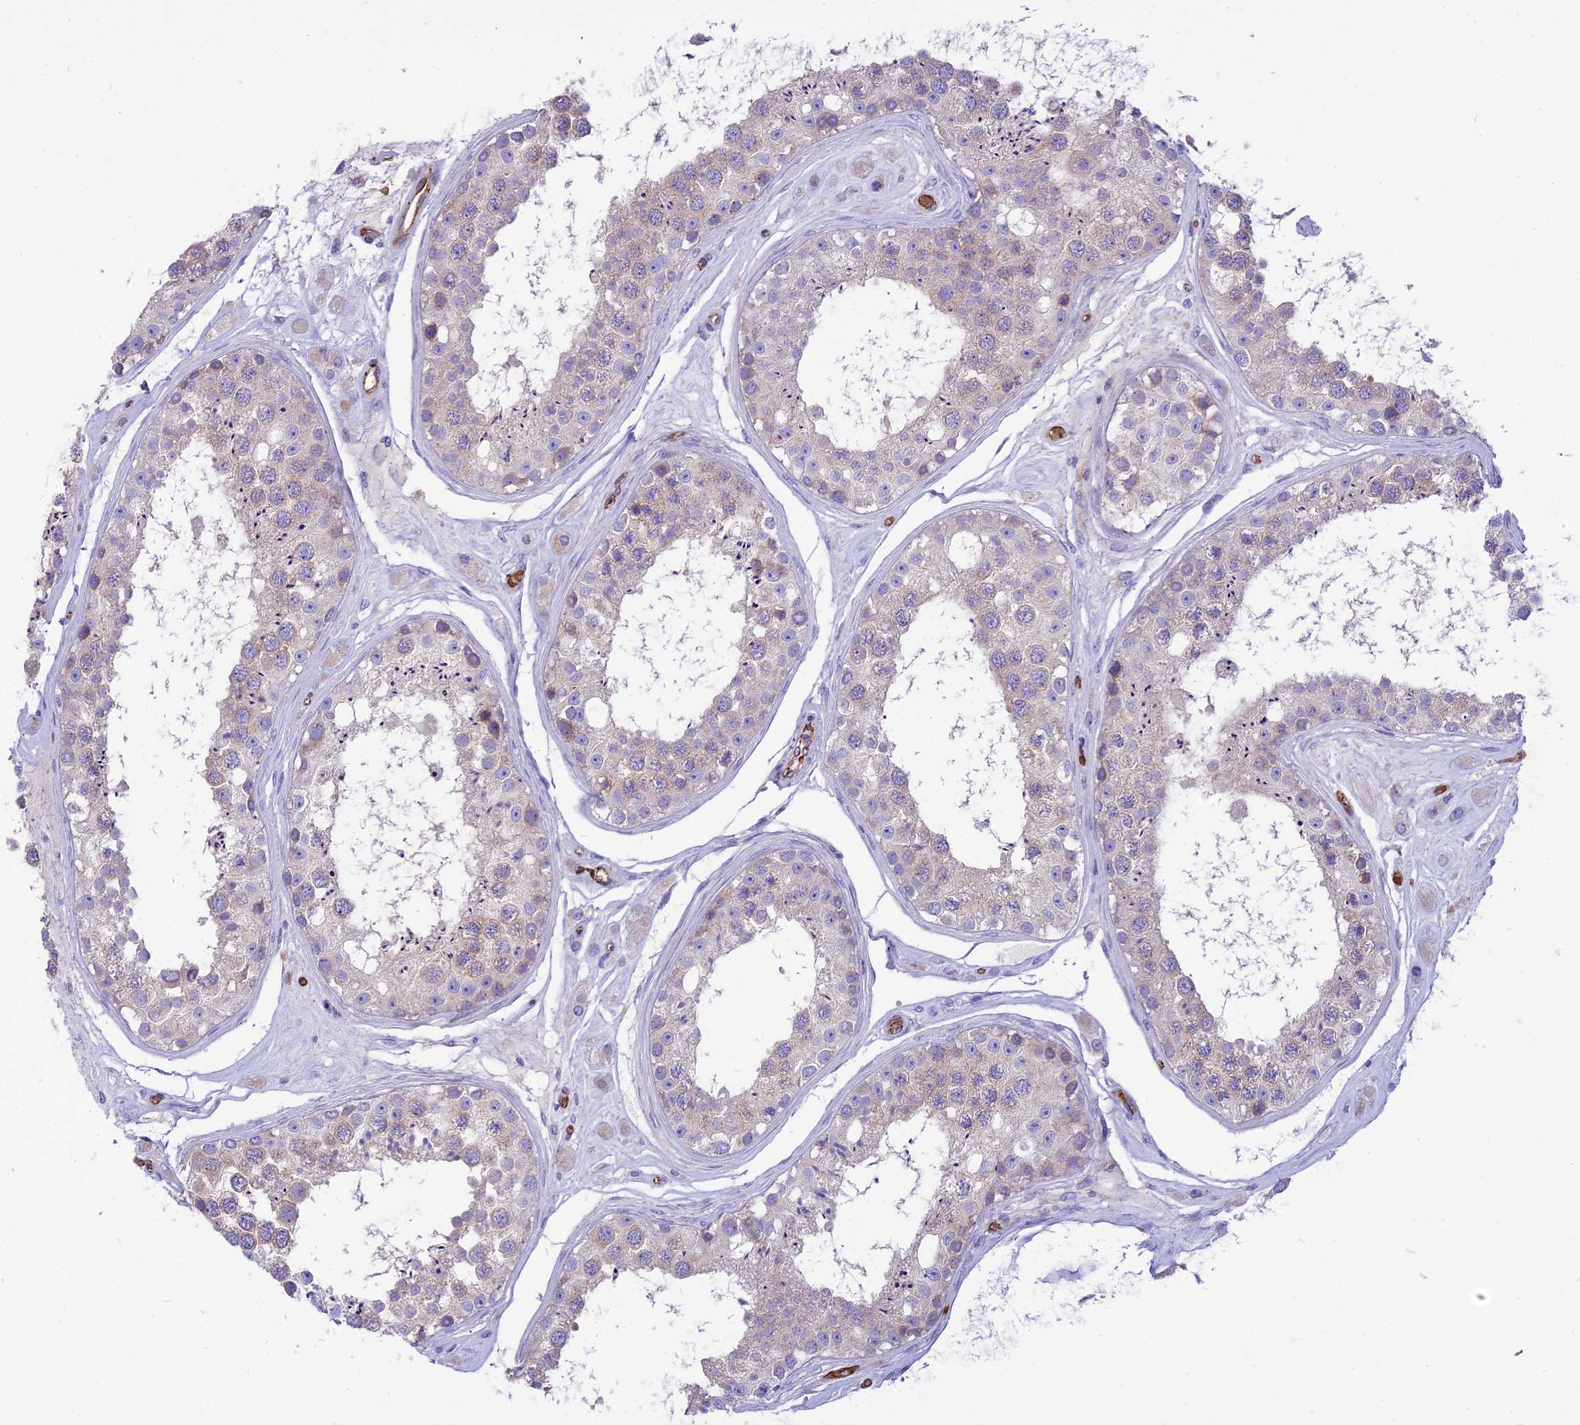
{"staining": {"intensity": "weak", "quantity": "25%-75%", "location": "cytoplasmic/membranous"}, "tissue": "testis", "cell_type": "Cells in seminiferous ducts", "image_type": "normal", "snomed": [{"axis": "morphology", "description": "Normal tissue, NOS"}, {"axis": "topography", "description": "Testis"}], "caption": "Immunohistochemical staining of unremarkable human testis exhibits 25%-75% levels of weak cytoplasmic/membranous protein expression in about 25%-75% of cells in seminiferous ducts.", "gene": "TTC4", "patient": {"sex": "male", "age": 25}}